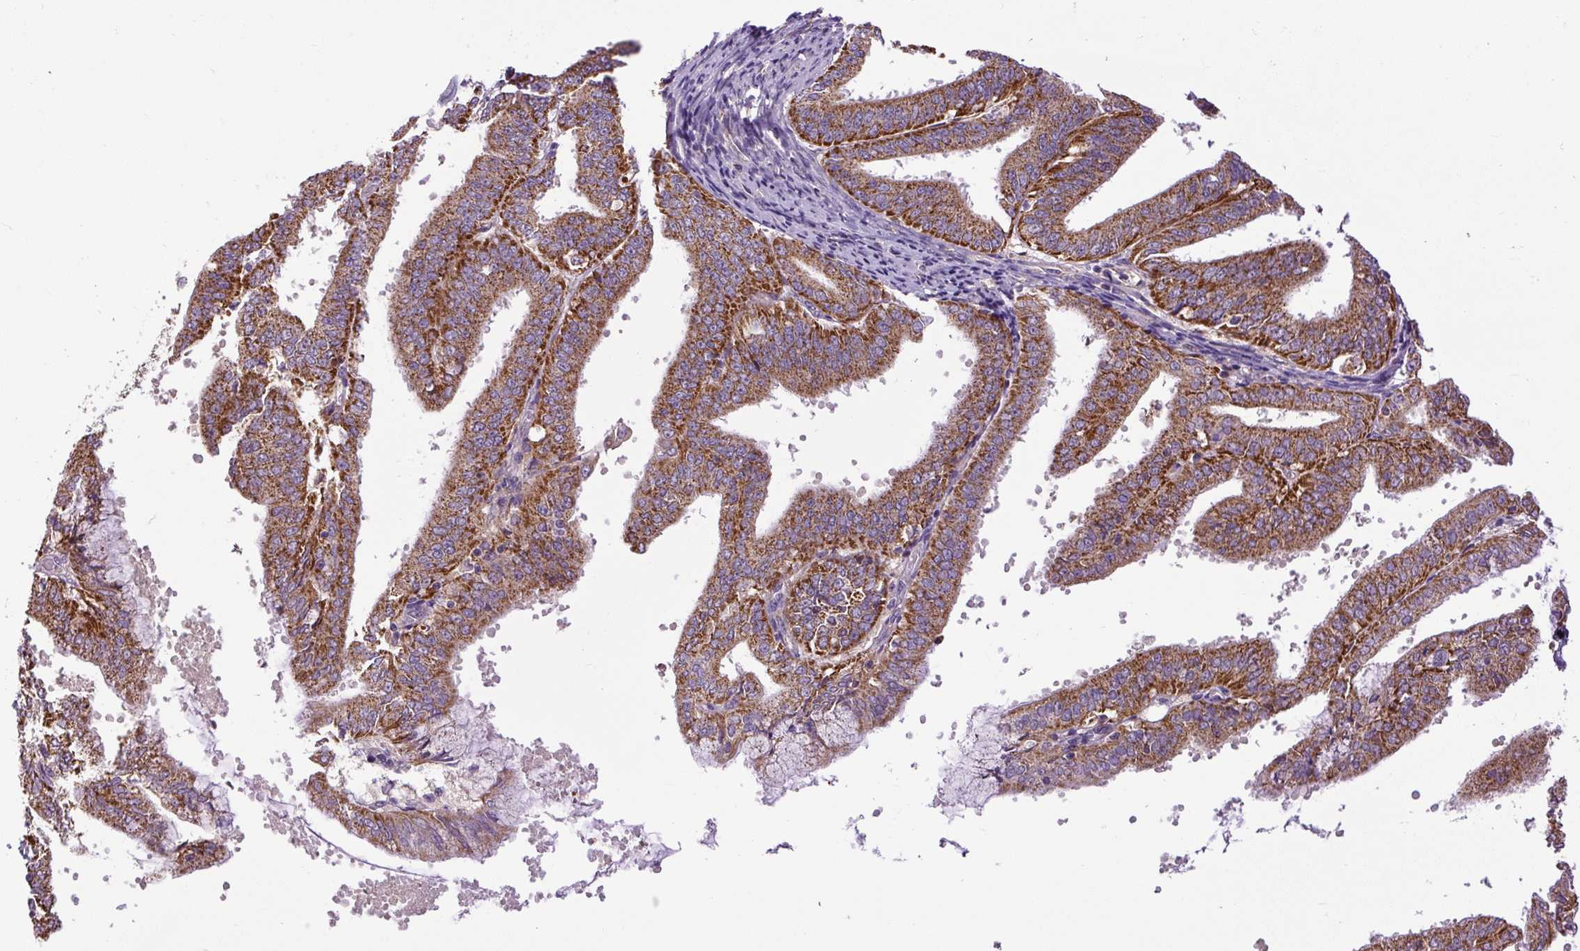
{"staining": {"intensity": "moderate", "quantity": "25%-75%", "location": "cytoplasmic/membranous"}, "tissue": "endometrial cancer", "cell_type": "Tumor cells", "image_type": "cancer", "snomed": [{"axis": "morphology", "description": "Adenocarcinoma, NOS"}, {"axis": "topography", "description": "Endometrium"}], "caption": "Immunohistochemistry (IHC) staining of adenocarcinoma (endometrial), which demonstrates medium levels of moderate cytoplasmic/membranous expression in approximately 25%-75% of tumor cells indicating moderate cytoplasmic/membranous protein expression. The staining was performed using DAB (brown) for protein detection and nuclei were counterstained in hematoxylin (blue).", "gene": "TM2D3", "patient": {"sex": "female", "age": 63}}